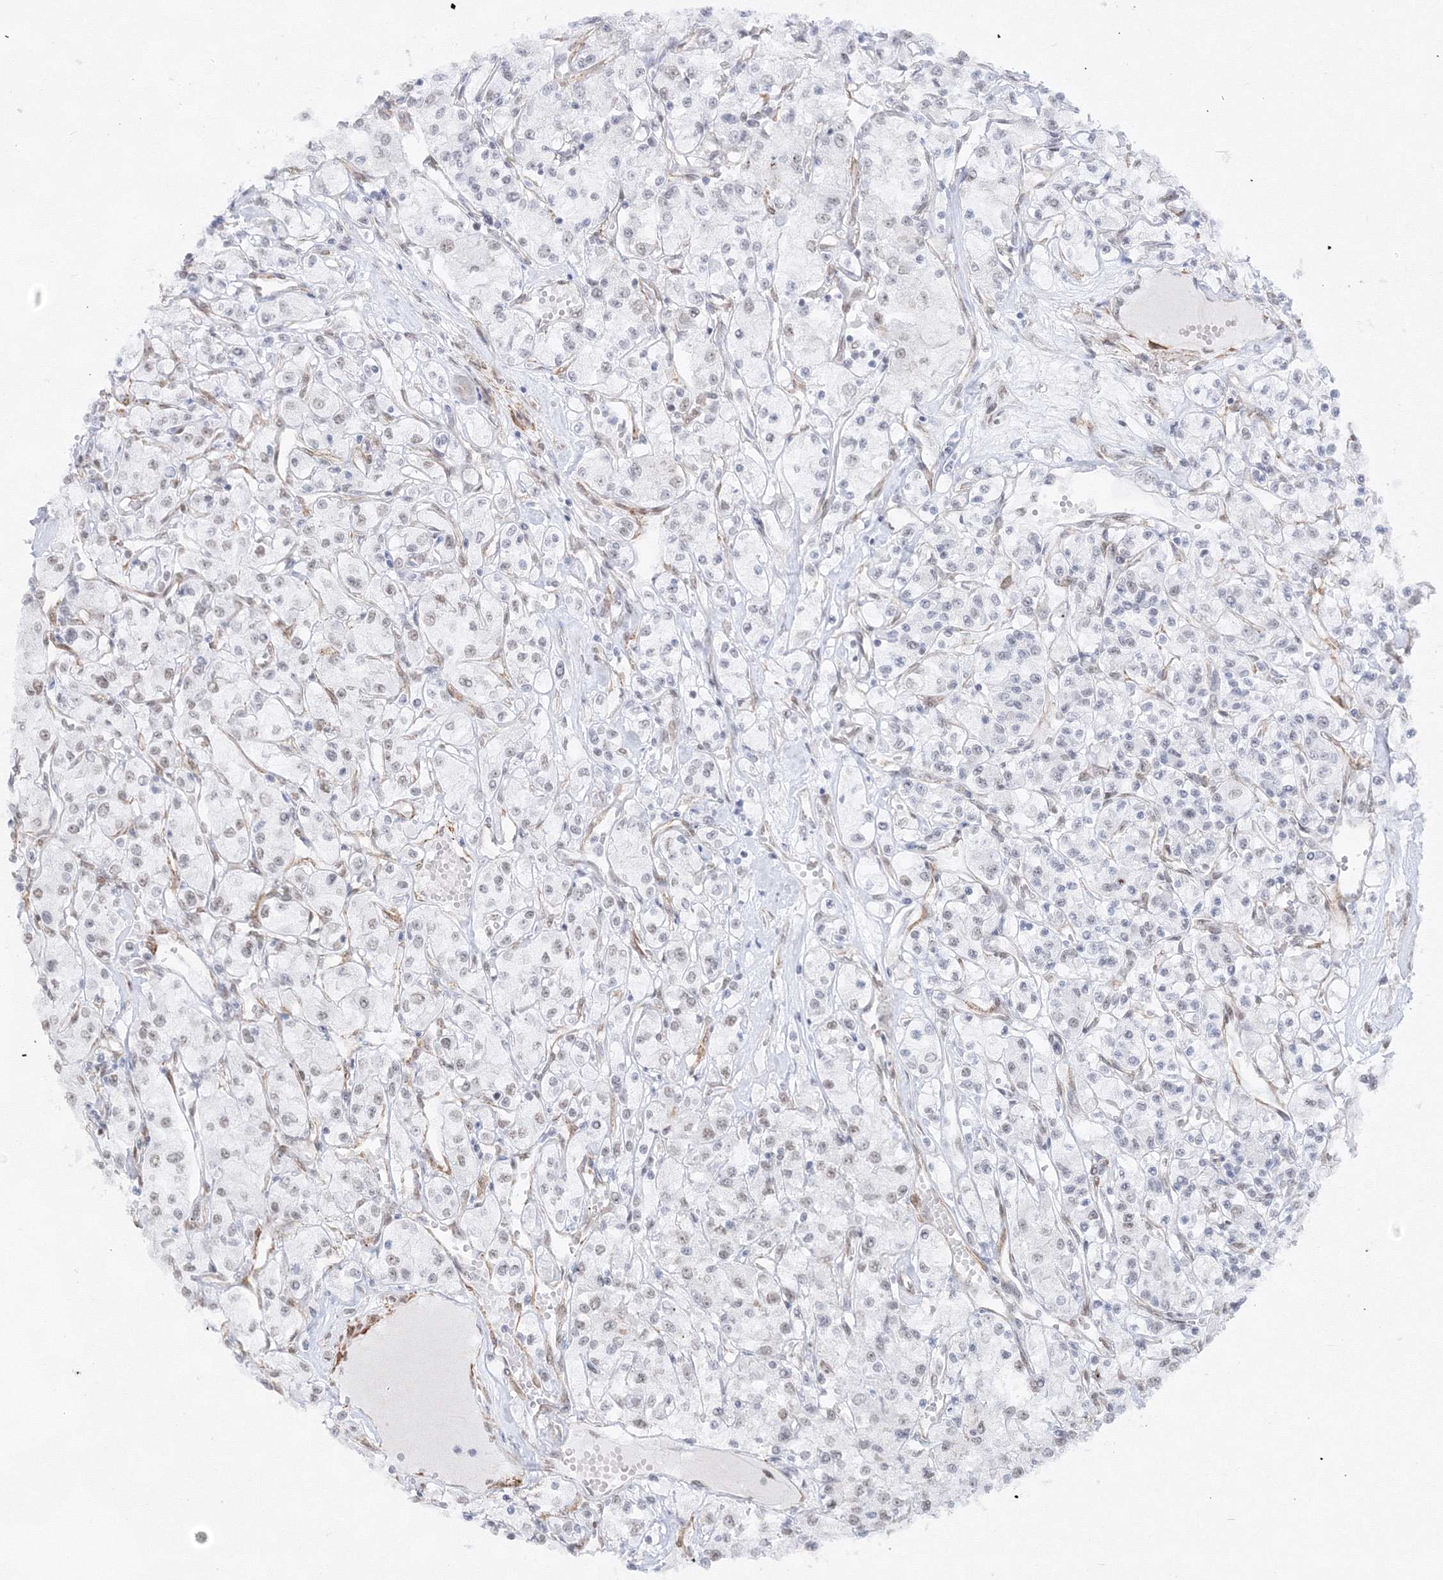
{"staining": {"intensity": "negative", "quantity": "none", "location": "none"}, "tissue": "renal cancer", "cell_type": "Tumor cells", "image_type": "cancer", "snomed": [{"axis": "morphology", "description": "Adenocarcinoma, NOS"}, {"axis": "topography", "description": "Kidney"}], "caption": "Renal adenocarcinoma stained for a protein using IHC displays no expression tumor cells.", "gene": "ZNF638", "patient": {"sex": "female", "age": 59}}